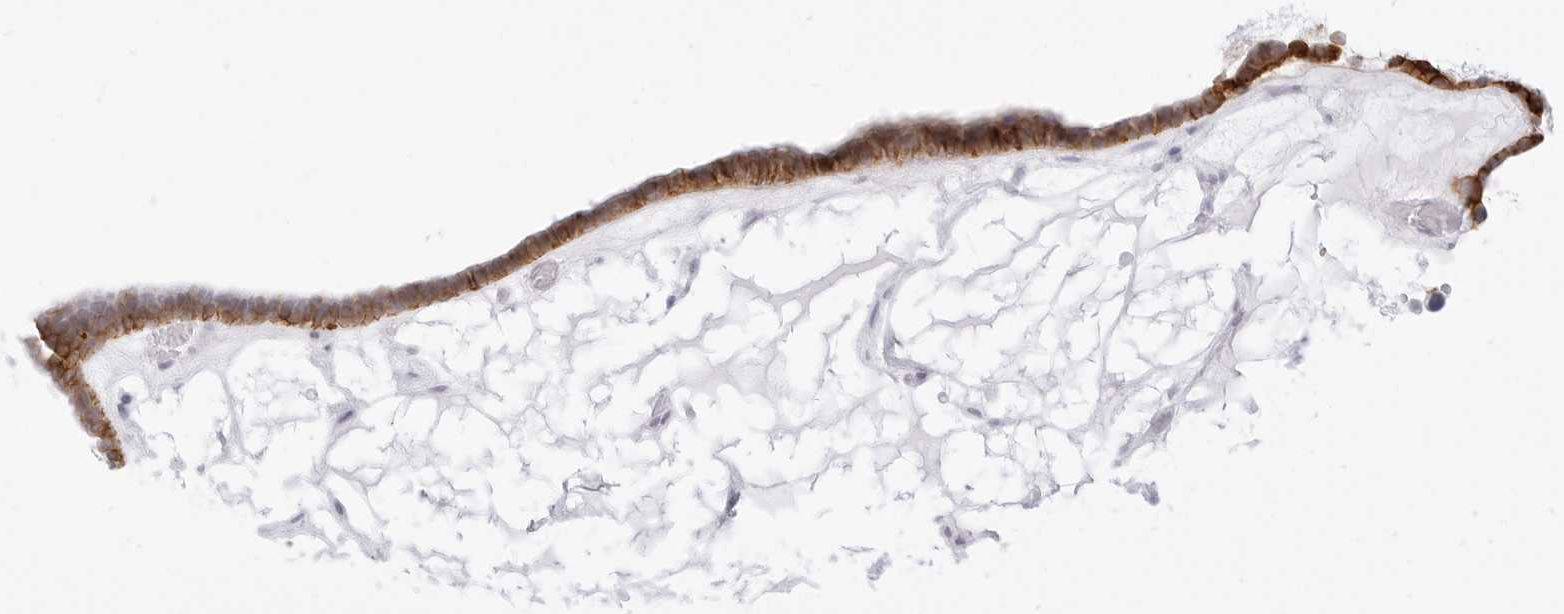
{"staining": {"intensity": "moderate", "quantity": ">75%", "location": "cytoplasmic/membranous"}, "tissue": "ovarian cancer", "cell_type": "Tumor cells", "image_type": "cancer", "snomed": [{"axis": "morphology", "description": "Cystadenocarcinoma, serous, NOS"}, {"axis": "topography", "description": "Ovary"}], "caption": "Immunohistochemical staining of human ovarian serous cystadenocarcinoma exhibits medium levels of moderate cytoplasmic/membranous protein expression in about >75% of tumor cells. The staining was performed using DAB (3,3'-diaminobenzidine), with brown indicating positive protein expression. Nuclei are stained blue with hematoxylin.", "gene": "CDH1", "patient": {"sex": "female", "age": 56}}